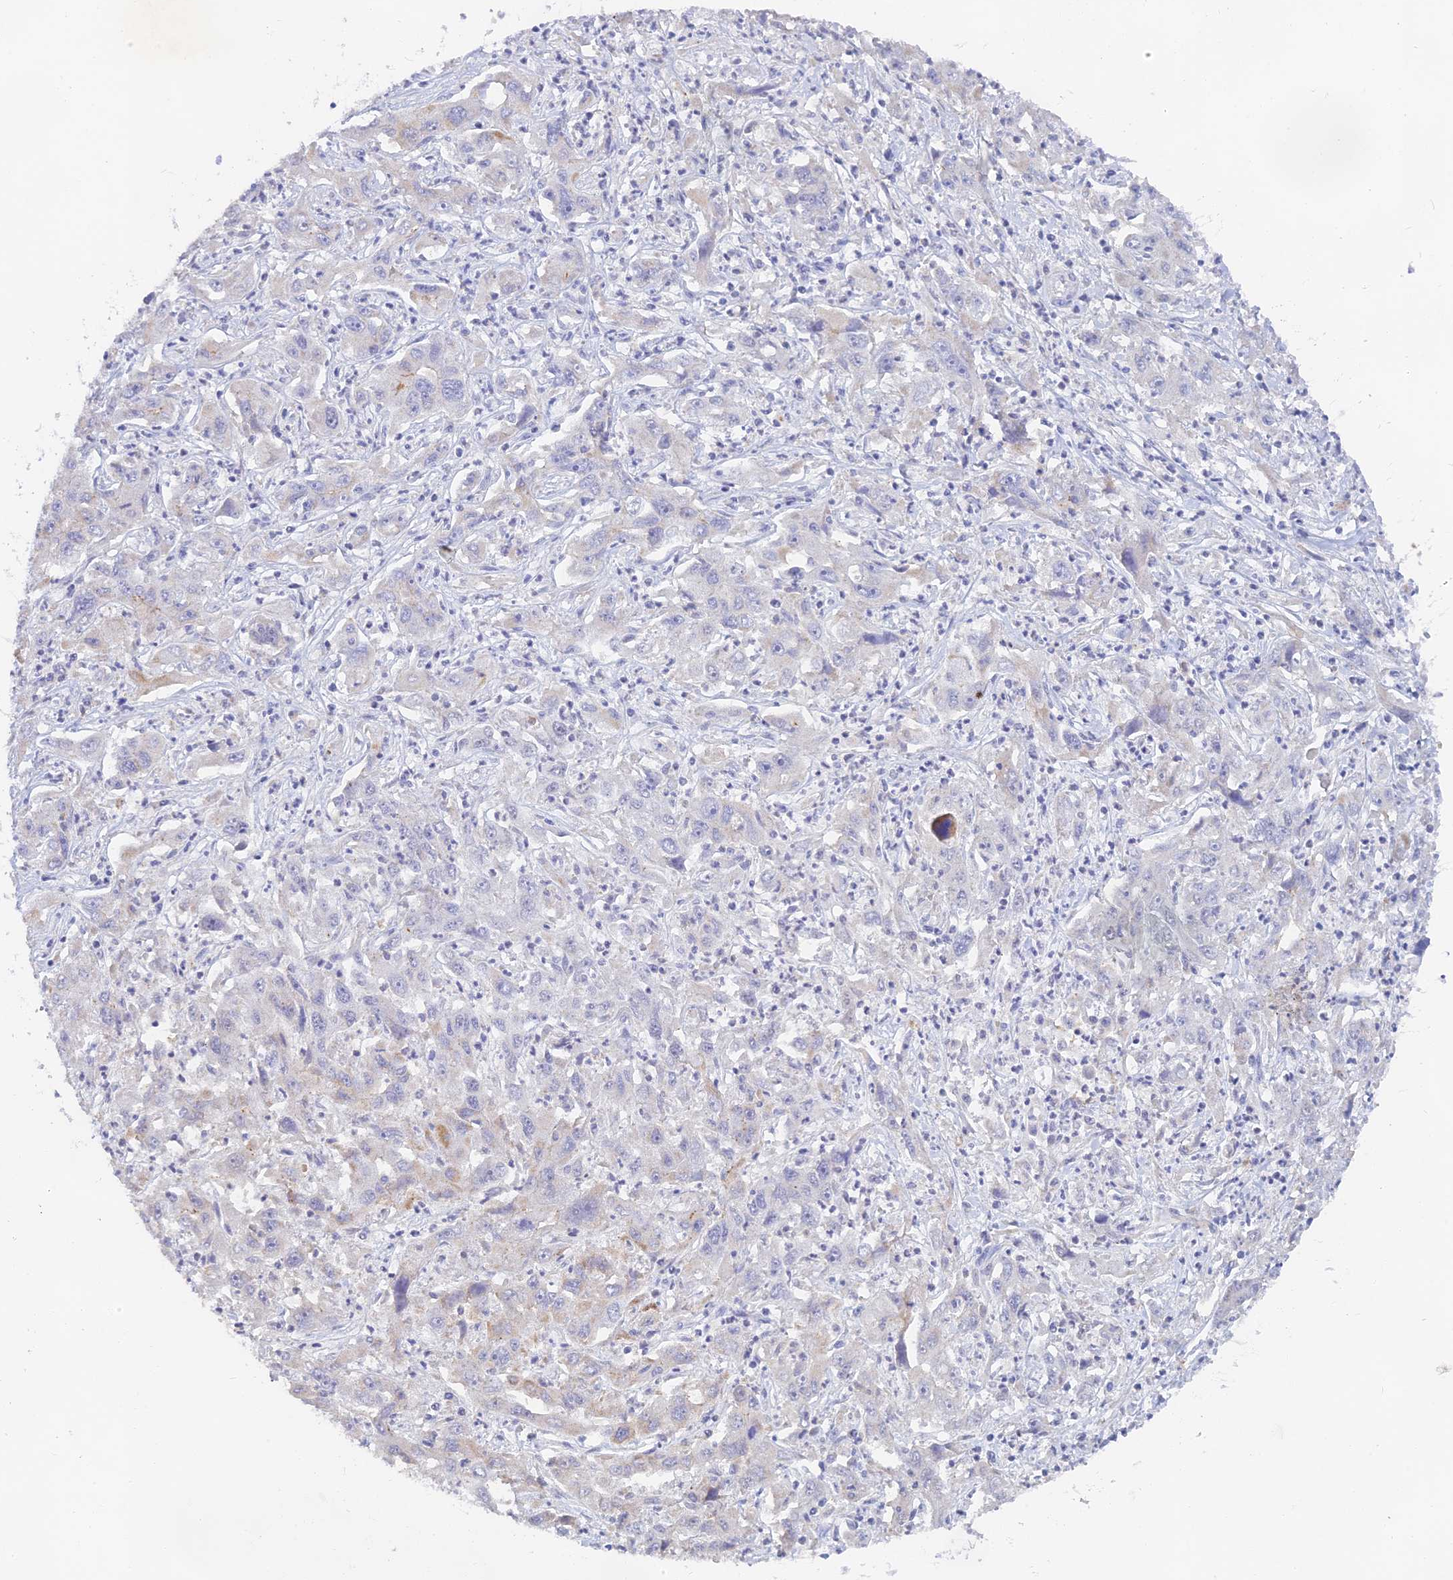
{"staining": {"intensity": "weak", "quantity": "<25%", "location": "cytoplasmic/membranous"}, "tissue": "liver cancer", "cell_type": "Tumor cells", "image_type": "cancer", "snomed": [{"axis": "morphology", "description": "Carcinoma, Hepatocellular, NOS"}, {"axis": "topography", "description": "Liver"}], "caption": "The IHC photomicrograph has no significant positivity in tumor cells of liver hepatocellular carcinoma tissue.", "gene": "LRIF1", "patient": {"sex": "male", "age": 63}}